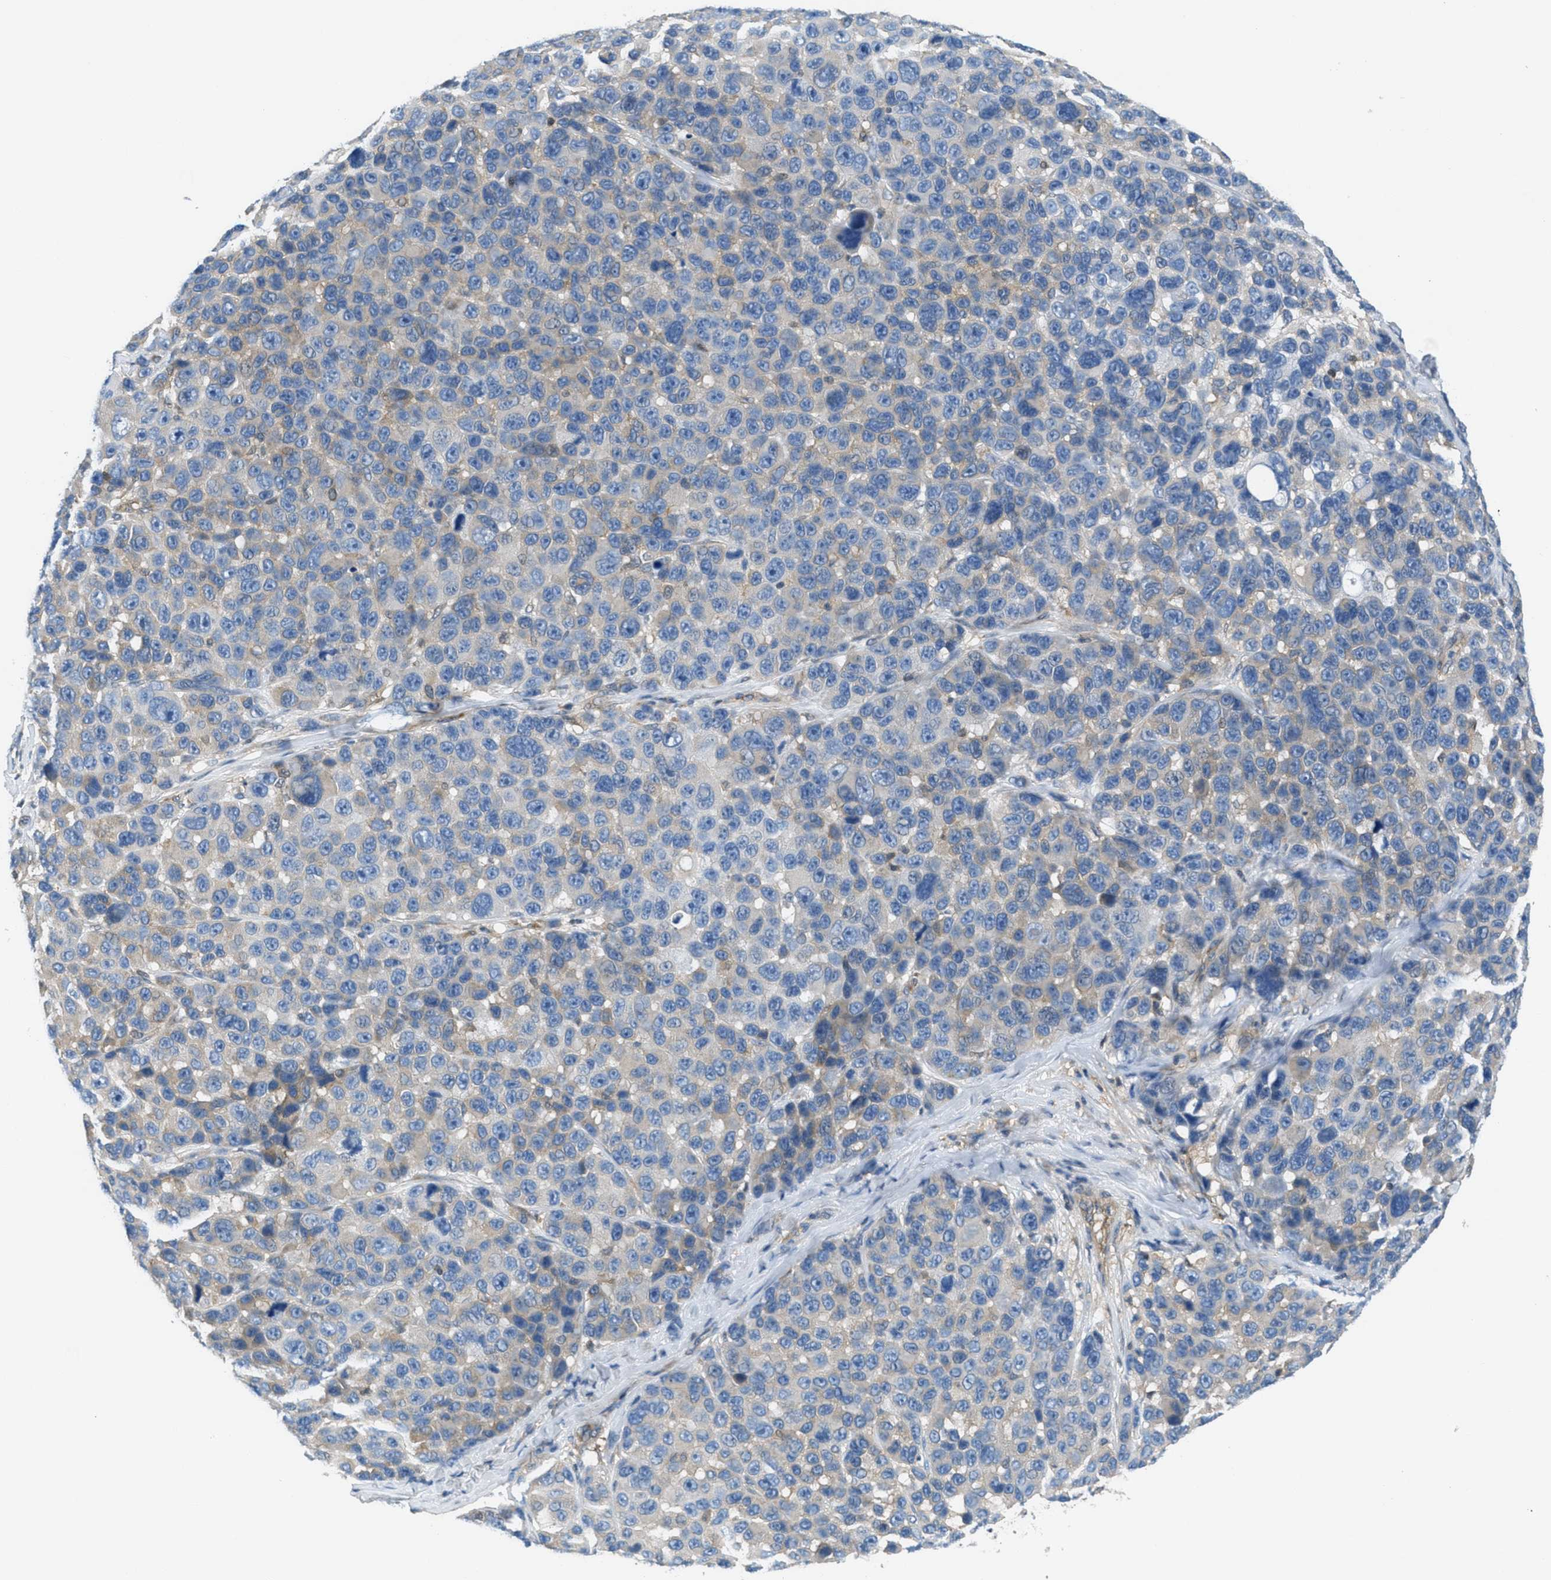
{"staining": {"intensity": "negative", "quantity": "none", "location": "none"}, "tissue": "melanoma", "cell_type": "Tumor cells", "image_type": "cancer", "snomed": [{"axis": "morphology", "description": "Malignant melanoma, NOS"}, {"axis": "topography", "description": "Skin"}], "caption": "Protein analysis of melanoma exhibits no significant positivity in tumor cells.", "gene": "PIP5K1C", "patient": {"sex": "male", "age": 53}}